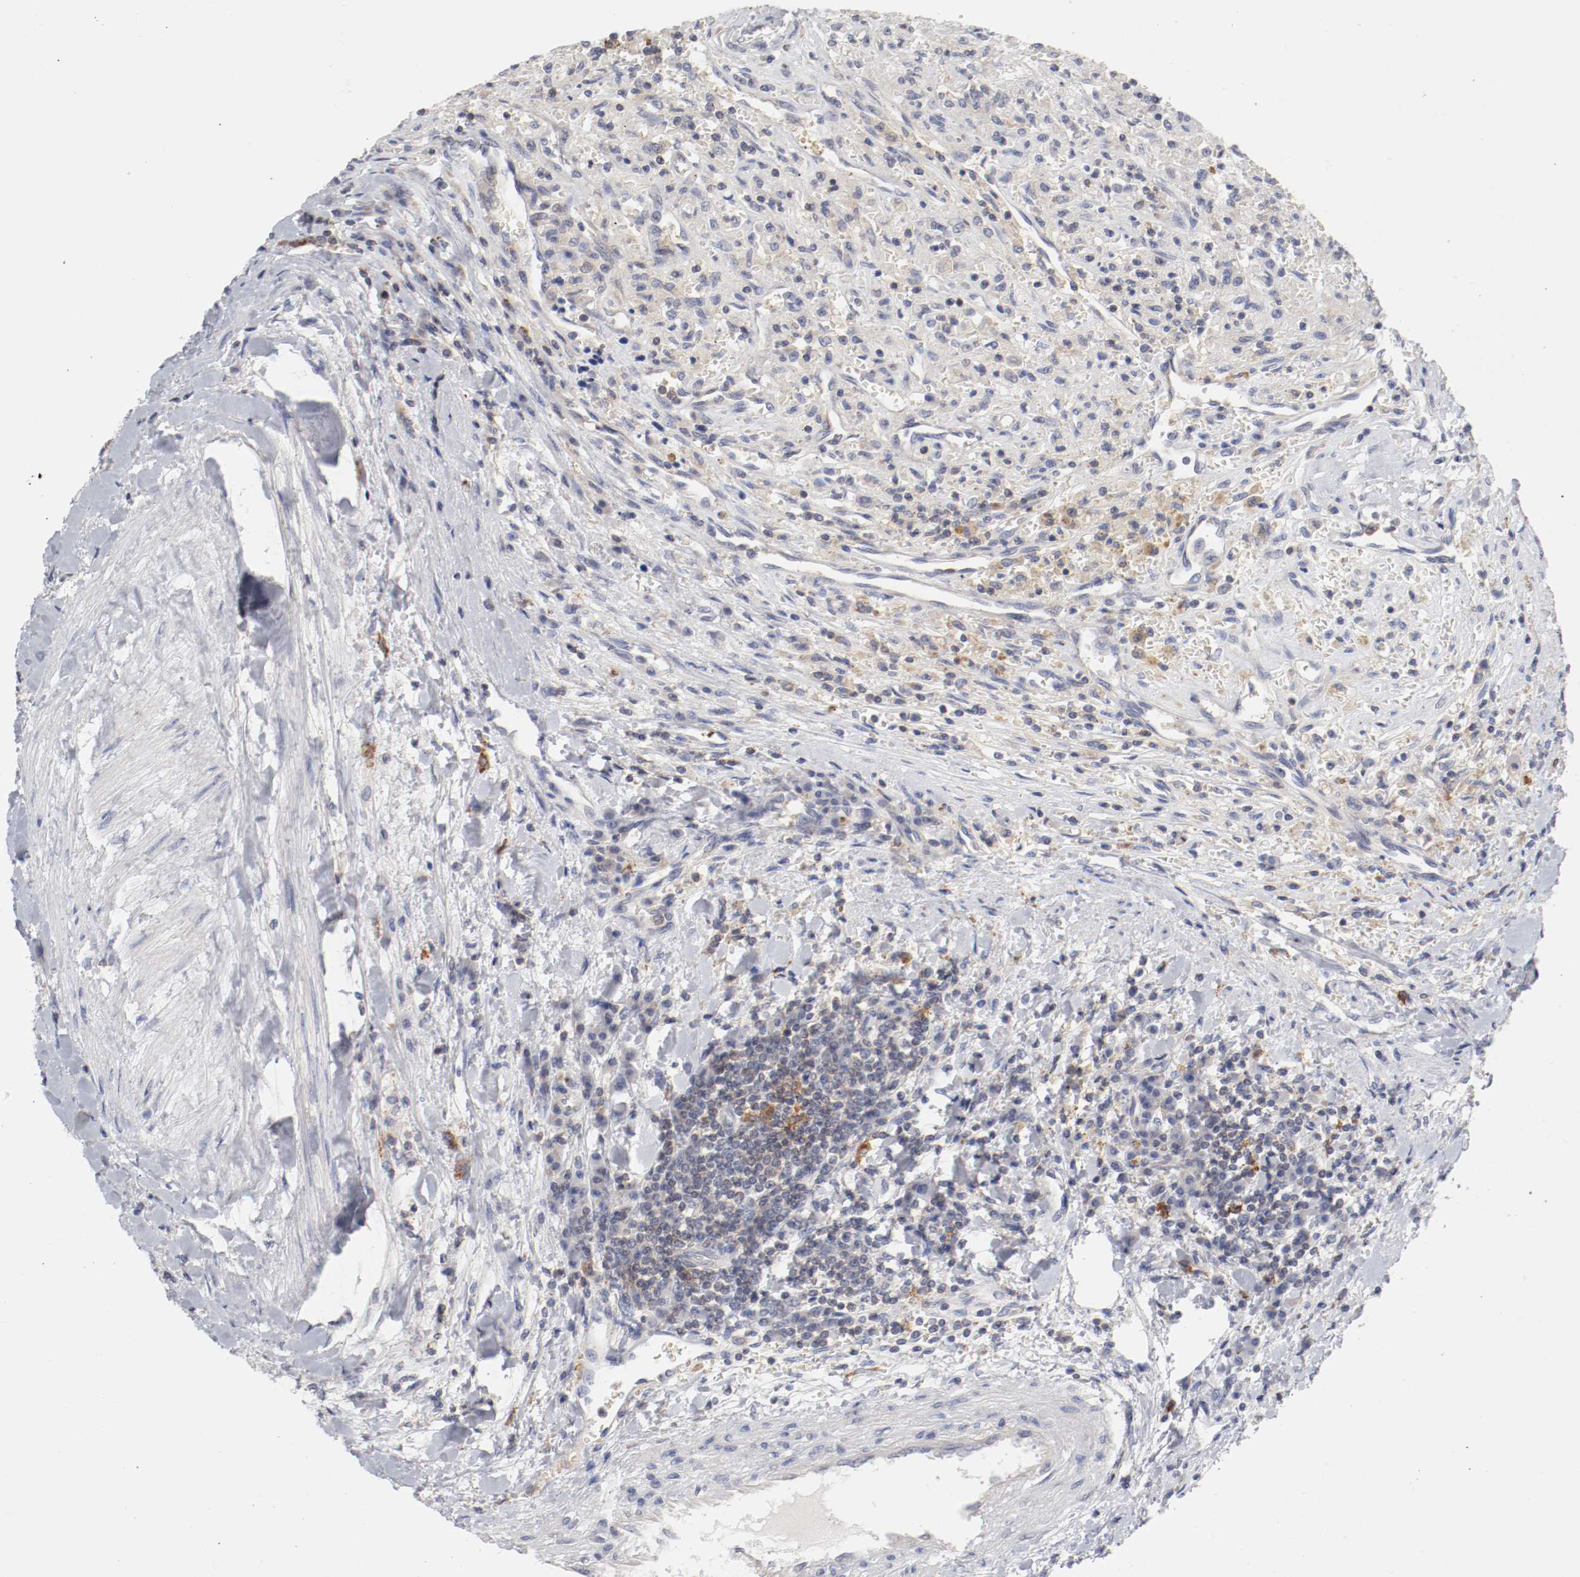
{"staining": {"intensity": "negative", "quantity": "none", "location": "none"}, "tissue": "renal cancer", "cell_type": "Tumor cells", "image_type": "cancer", "snomed": [{"axis": "morphology", "description": "Normal tissue, NOS"}, {"axis": "morphology", "description": "Adenocarcinoma, NOS"}, {"axis": "topography", "description": "Kidney"}], "caption": "DAB immunohistochemical staining of renal adenocarcinoma exhibits no significant expression in tumor cells.", "gene": "CBL", "patient": {"sex": "male", "age": 71}}